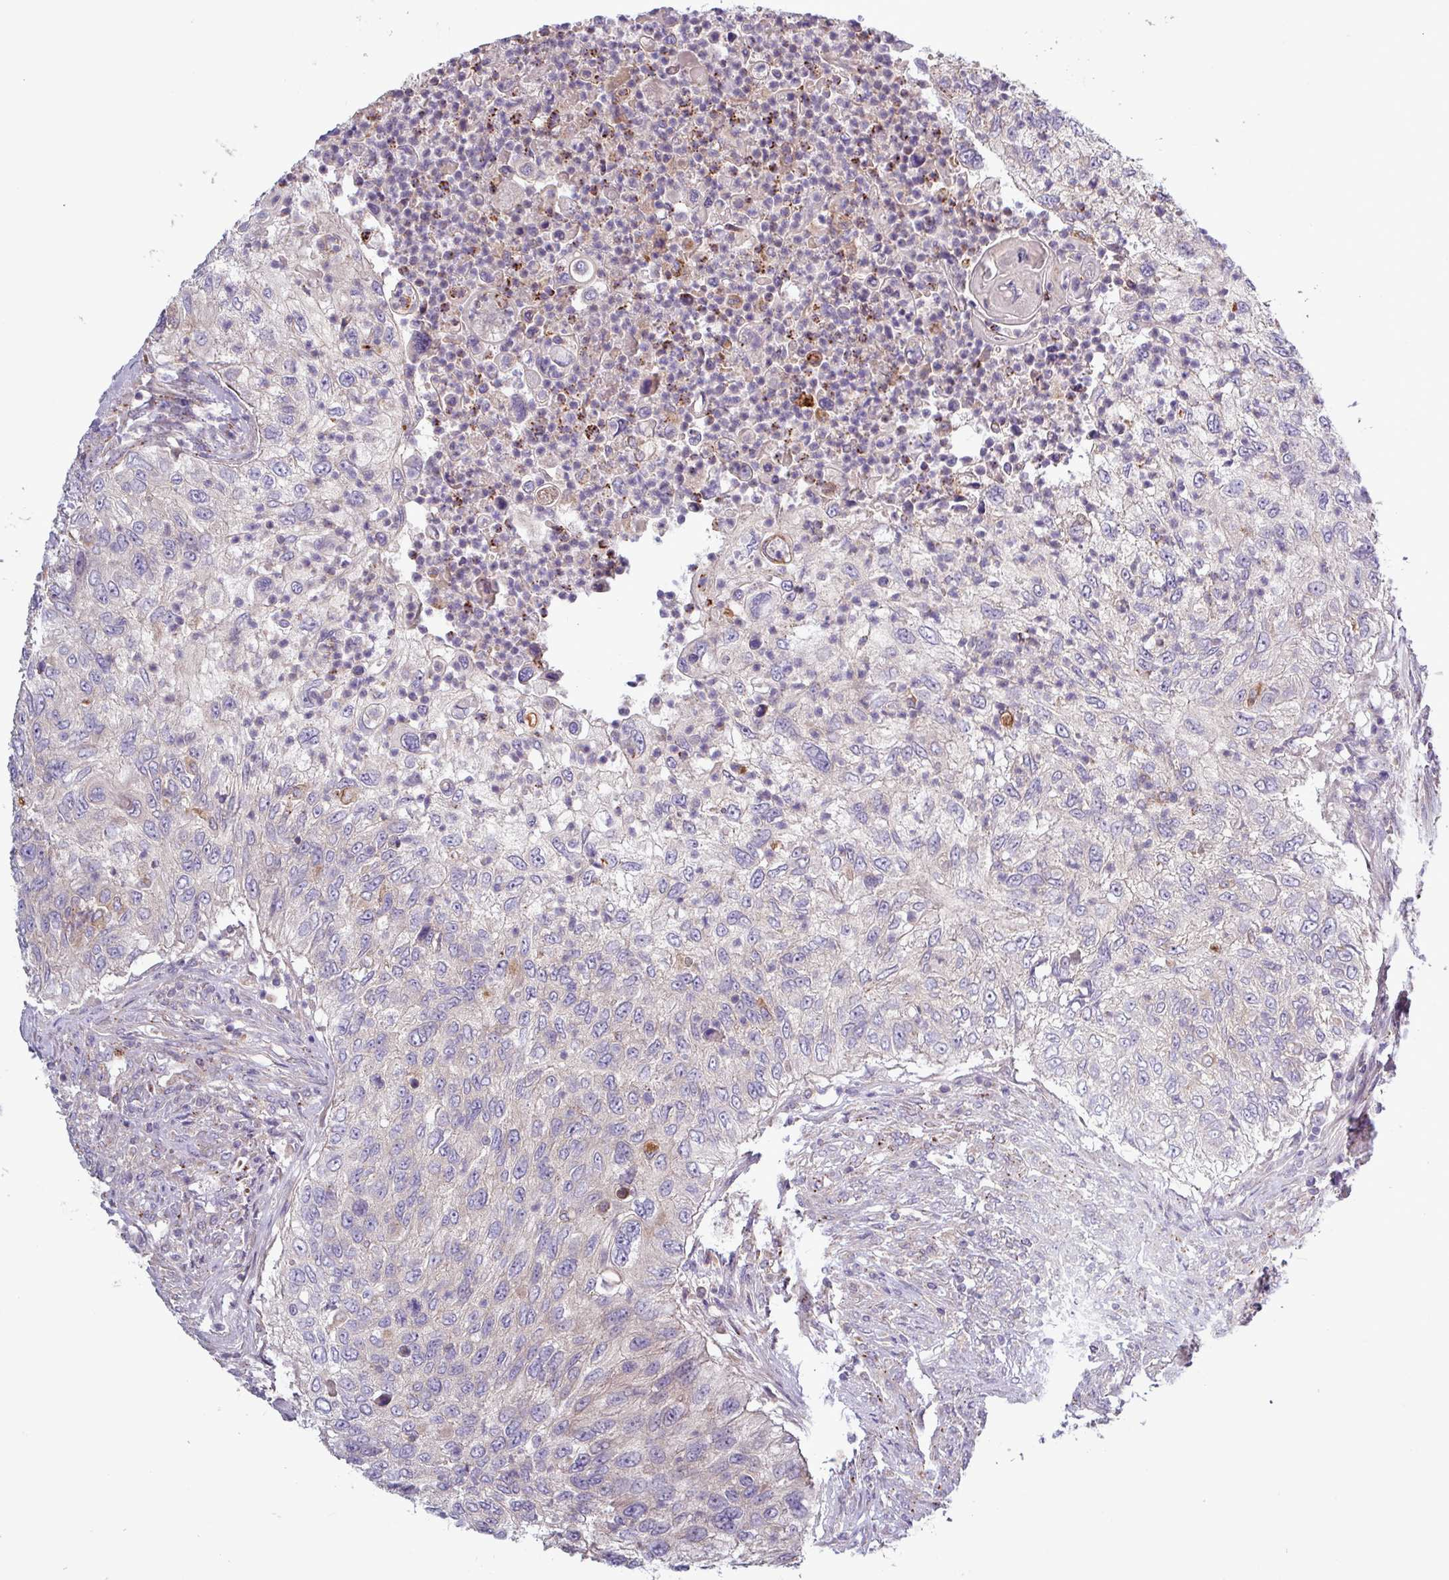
{"staining": {"intensity": "negative", "quantity": "none", "location": "none"}, "tissue": "urothelial cancer", "cell_type": "Tumor cells", "image_type": "cancer", "snomed": [{"axis": "morphology", "description": "Urothelial carcinoma, High grade"}, {"axis": "topography", "description": "Urinary bladder"}], "caption": "Tumor cells are negative for protein expression in human urothelial carcinoma (high-grade).", "gene": "PLIN2", "patient": {"sex": "female", "age": 60}}